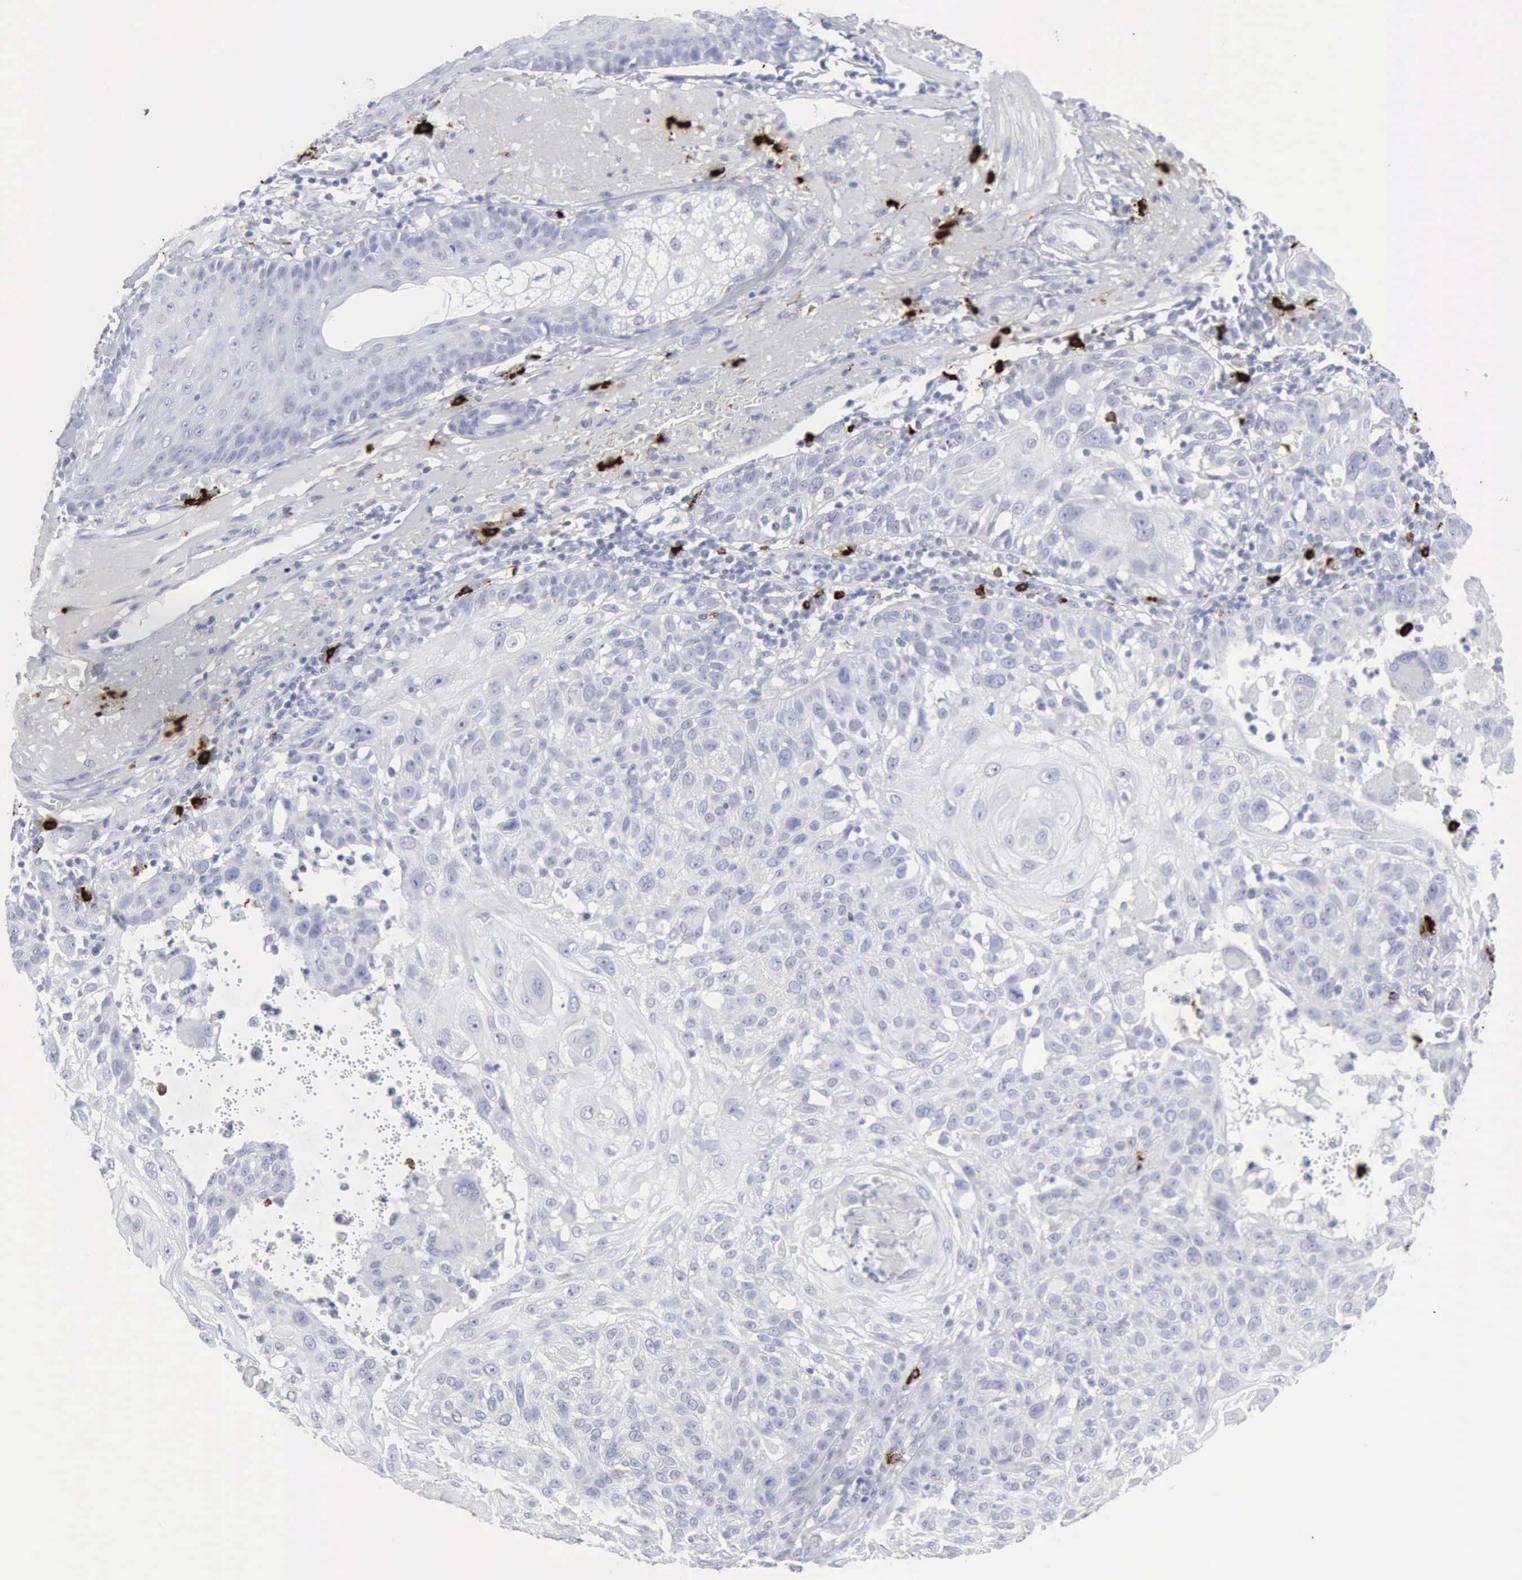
{"staining": {"intensity": "negative", "quantity": "none", "location": "none"}, "tissue": "skin cancer", "cell_type": "Tumor cells", "image_type": "cancer", "snomed": [{"axis": "morphology", "description": "Squamous cell carcinoma, NOS"}, {"axis": "topography", "description": "Skin"}], "caption": "A high-resolution photomicrograph shows immunohistochemistry (IHC) staining of skin cancer (squamous cell carcinoma), which displays no significant expression in tumor cells.", "gene": "CMA1", "patient": {"sex": "female", "age": 89}}